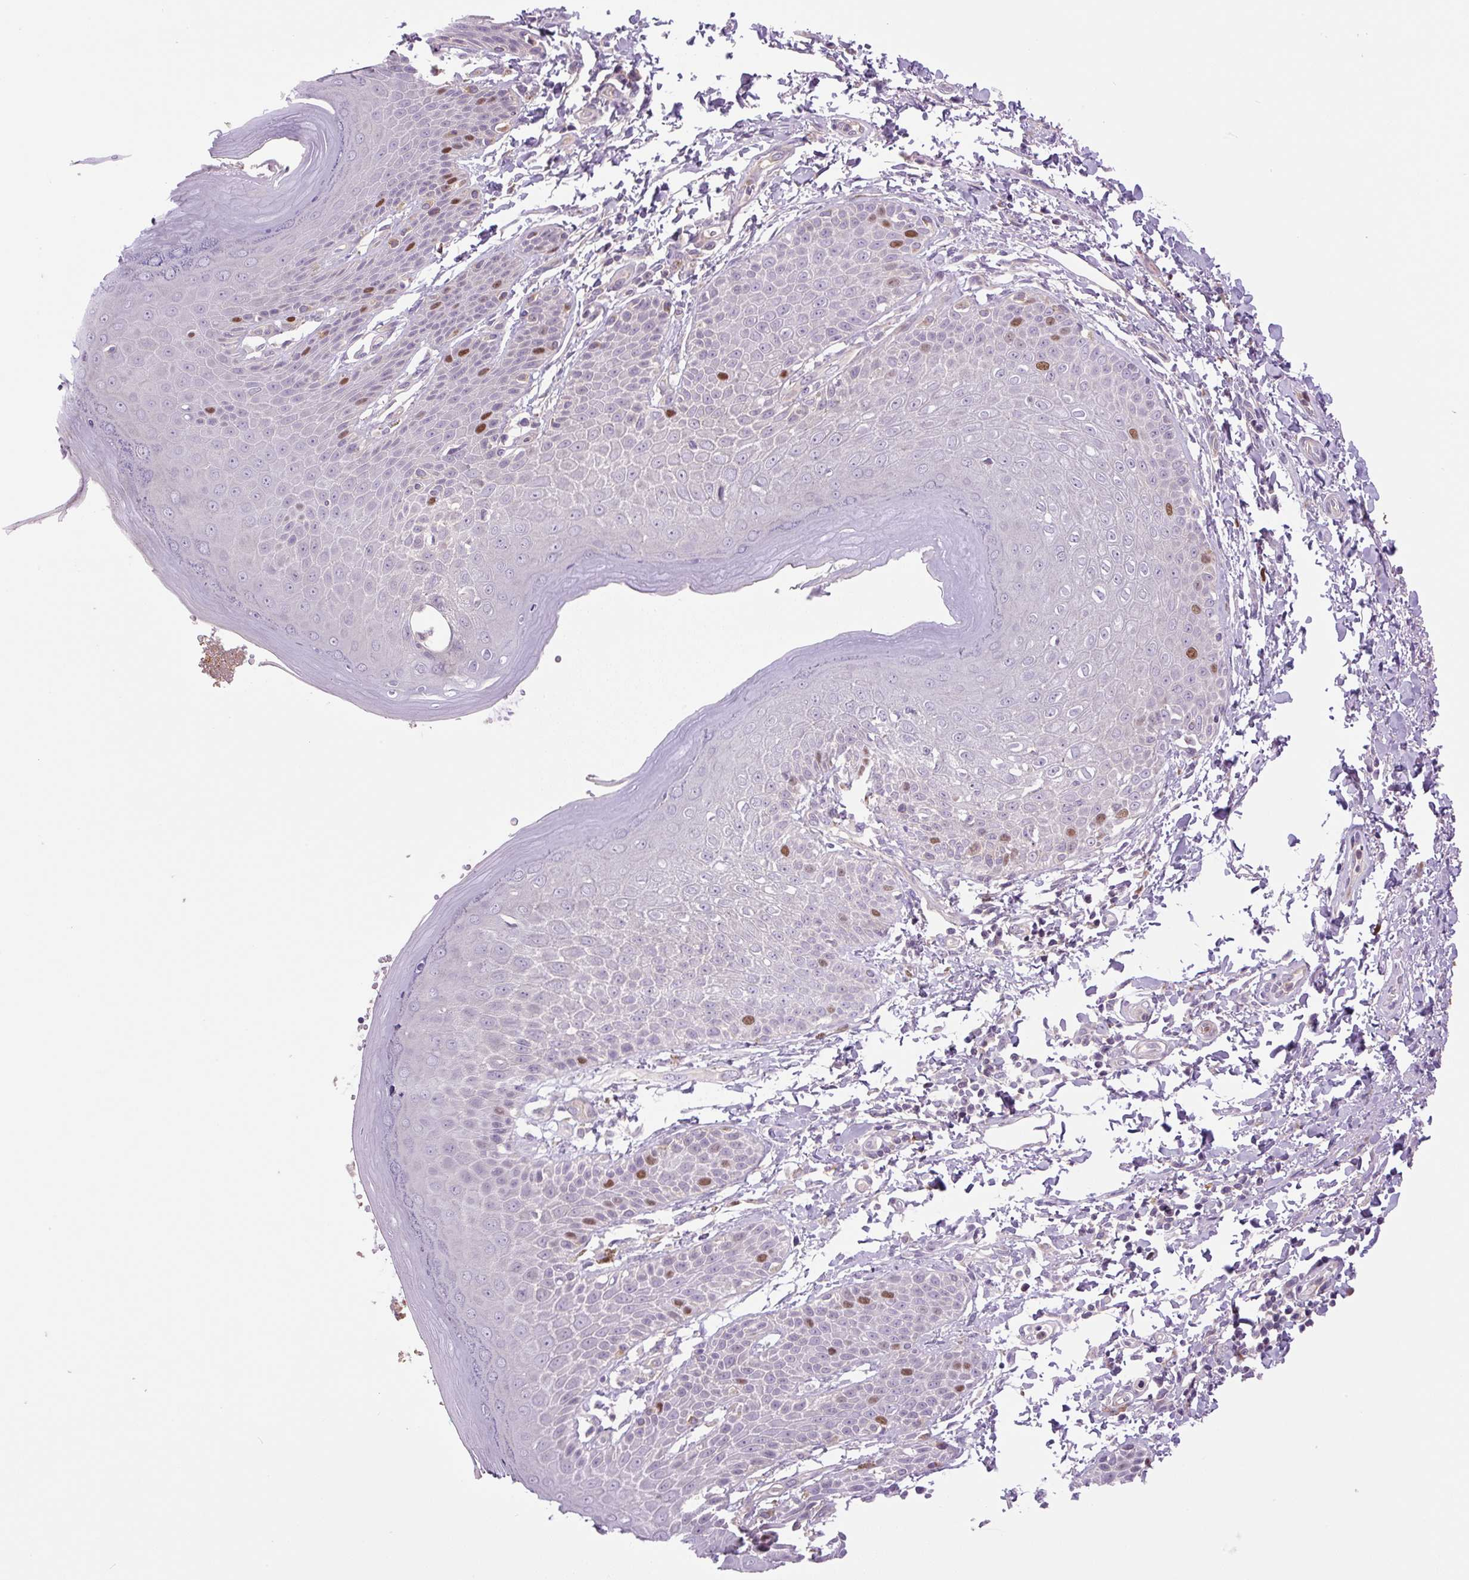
{"staining": {"intensity": "strong", "quantity": "<25%", "location": "nuclear"}, "tissue": "skin", "cell_type": "Epidermal cells", "image_type": "normal", "snomed": [{"axis": "morphology", "description": "Normal tissue, NOS"}, {"axis": "topography", "description": "Peripheral nerve tissue"}], "caption": "This photomicrograph displays unremarkable skin stained with IHC to label a protein in brown. The nuclear of epidermal cells show strong positivity for the protein. Nuclei are counter-stained blue.", "gene": "KIFC1", "patient": {"sex": "male", "age": 51}}